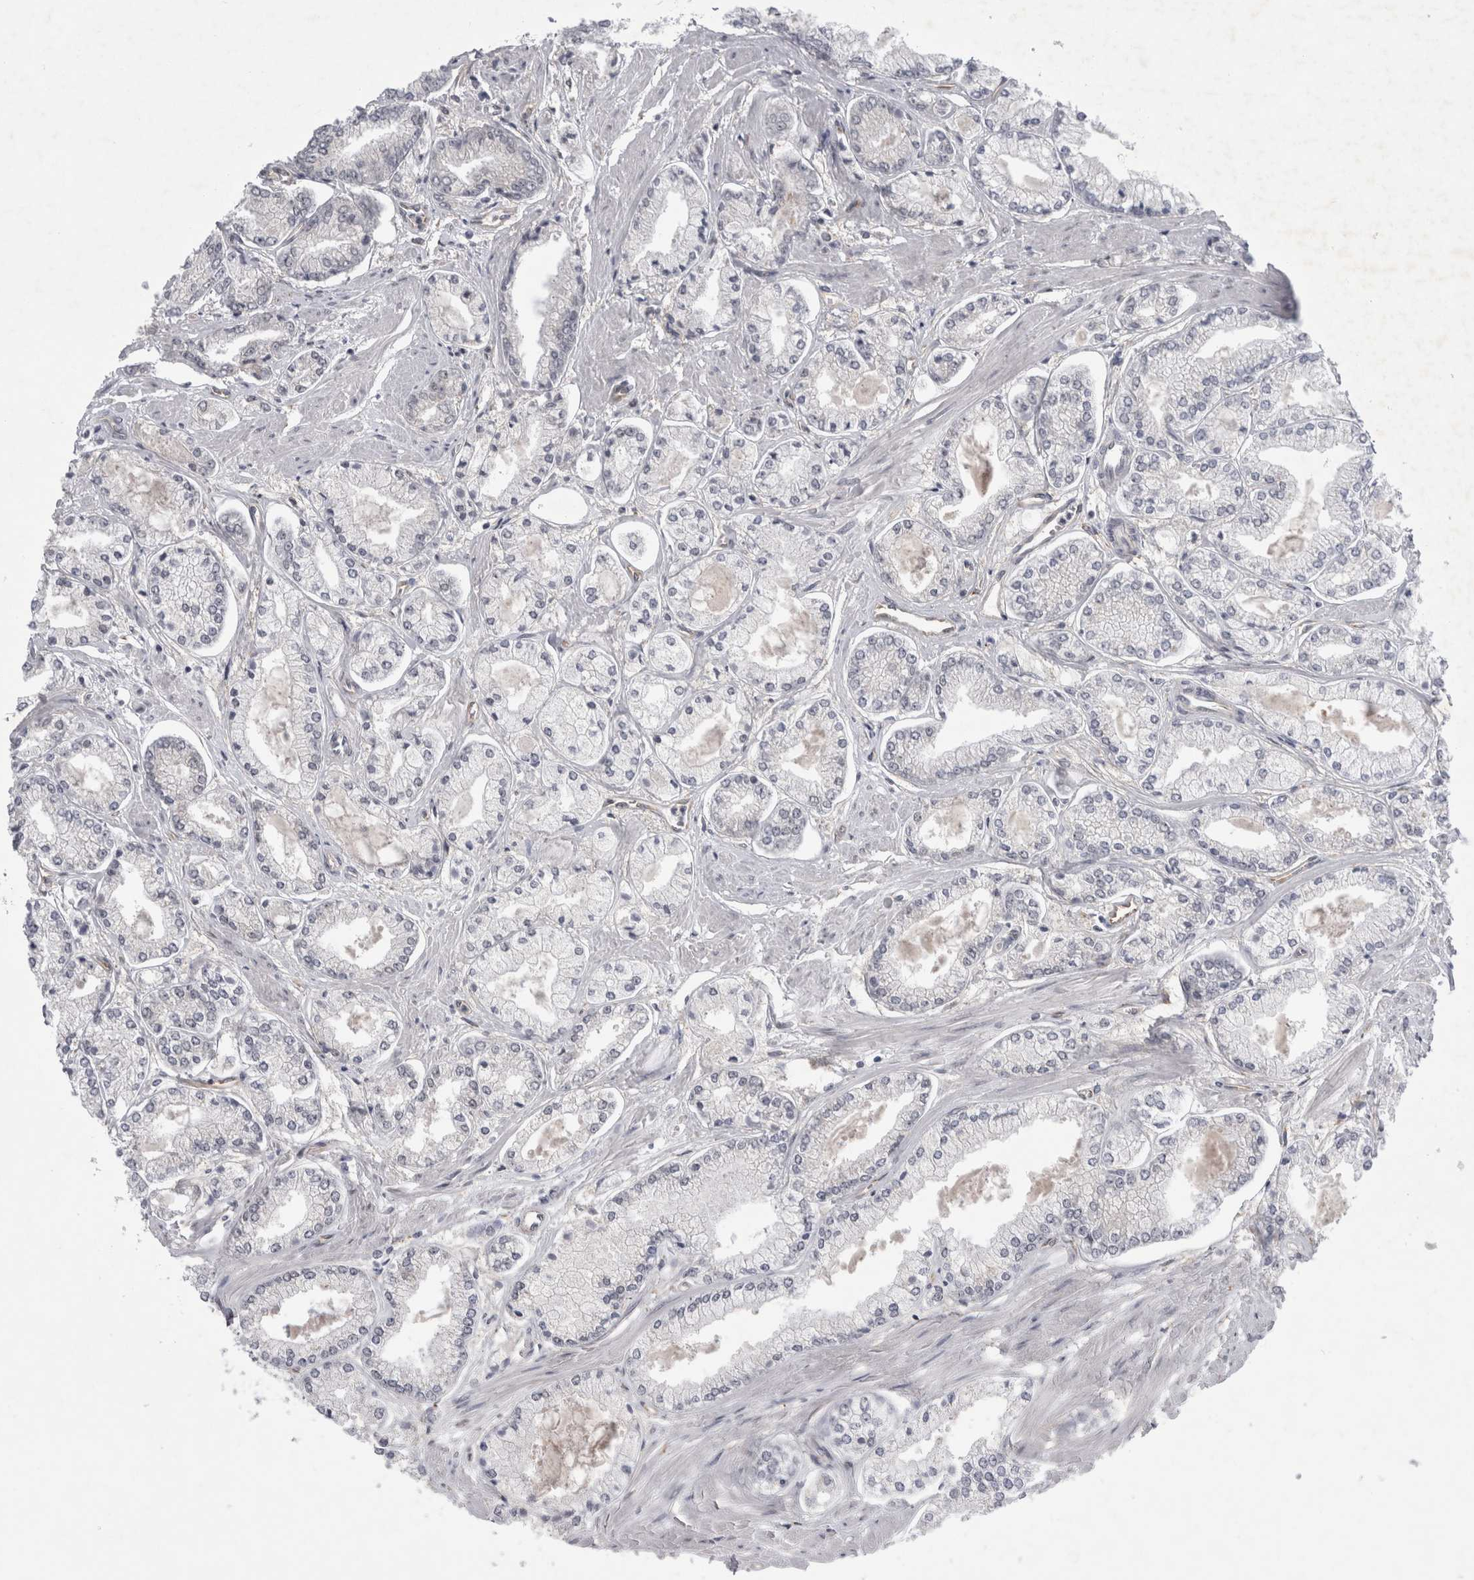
{"staining": {"intensity": "negative", "quantity": "none", "location": "none"}, "tissue": "prostate cancer", "cell_type": "Tumor cells", "image_type": "cancer", "snomed": [{"axis": "morphology", "description": "Adenocarcinoma, Low grade"}, {"axis": "topography", "description": "Prostate"}], "caption": "Immunohistochemistry histopathology image of neoplastic tissue: prostate cancer stained with DAB (3,3'-diaminobenzidine) demonstrates no significant protein expression in tumor cells.", "gene": "PARP11", "patient": {"sex": "male", "age": 52}}